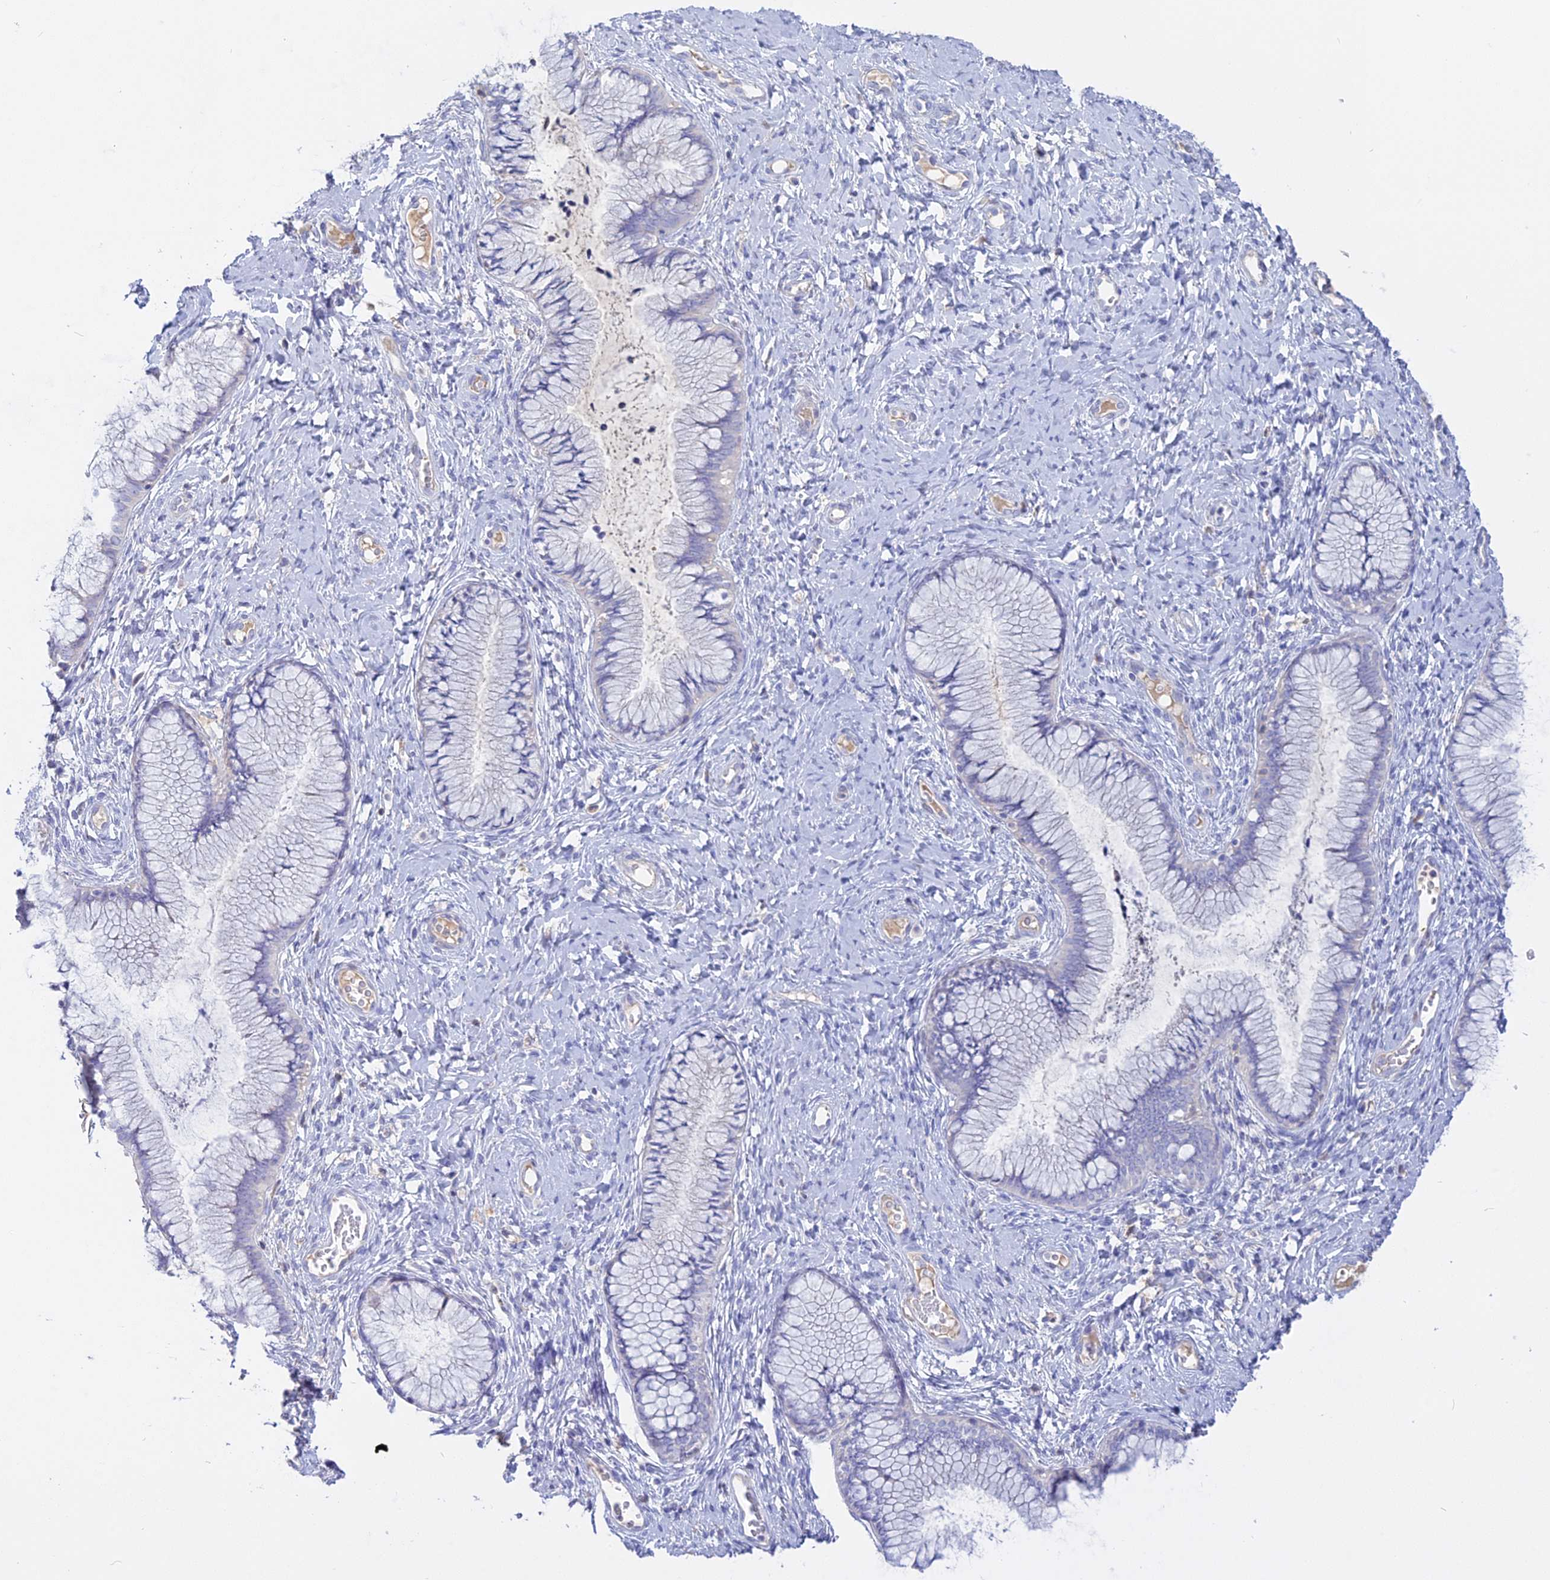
{"staining": {"intensity": "negative", "quantity": "none", "location": "none"}, "tissue": "cervix", "cell_type": "Glandular cells", "image_type": "normal", "snomed": [{"axis": "morphology", "description": "Normal tissue, NOS"}, {"axis": "topography", "description": "Cervix"}], "caption": "A micrograph of cervix stained for a protein reveals no brown staining in glandular cells. The staining was performed using DAB to visualize the protein expression in brown, while the nuclei were stained in blue with hematoxylin (Magnification: 20x).", "gene": "ADGRA1", "patient": {"sex": "female", "age": 42}}